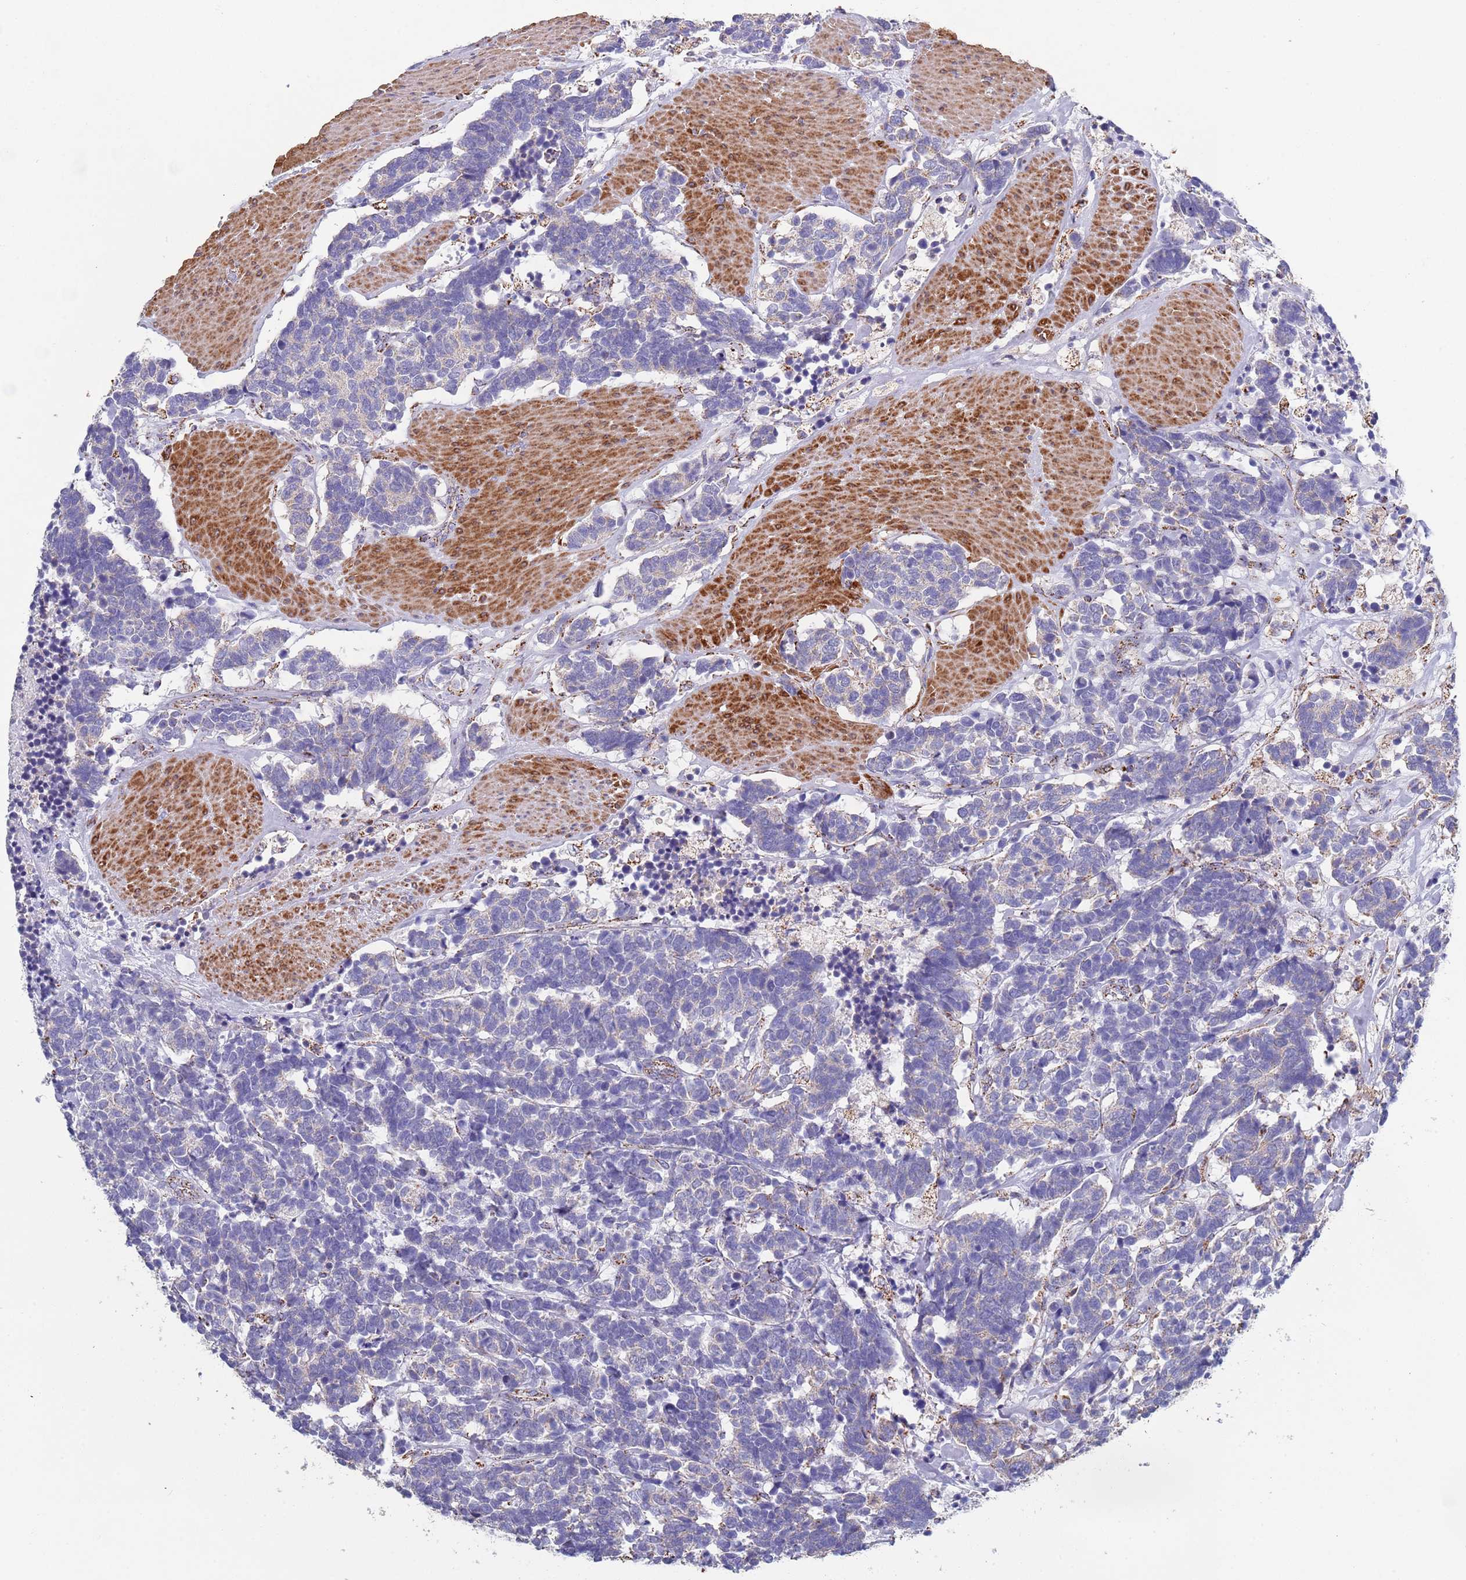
{"staining": {"intensity": "negative", "quantity": "none", "location": "none"}, "tissue": "carcinoid", "cell_type": "Tumor cells", "image_type": "cancer", "snomed": [{"axis": "morphology", "description": "Carcinoma, NOS"}, {"axis": "morphology", "description": "Carcinoid, malignant, NOS"}, {"axis": "topography", "description": "Urinary bladder"}], "caption": "Tumor cells show no significant staining in carcinoma.", "gene": "PGP", "patient": {"sex": "male", "age": 57}}